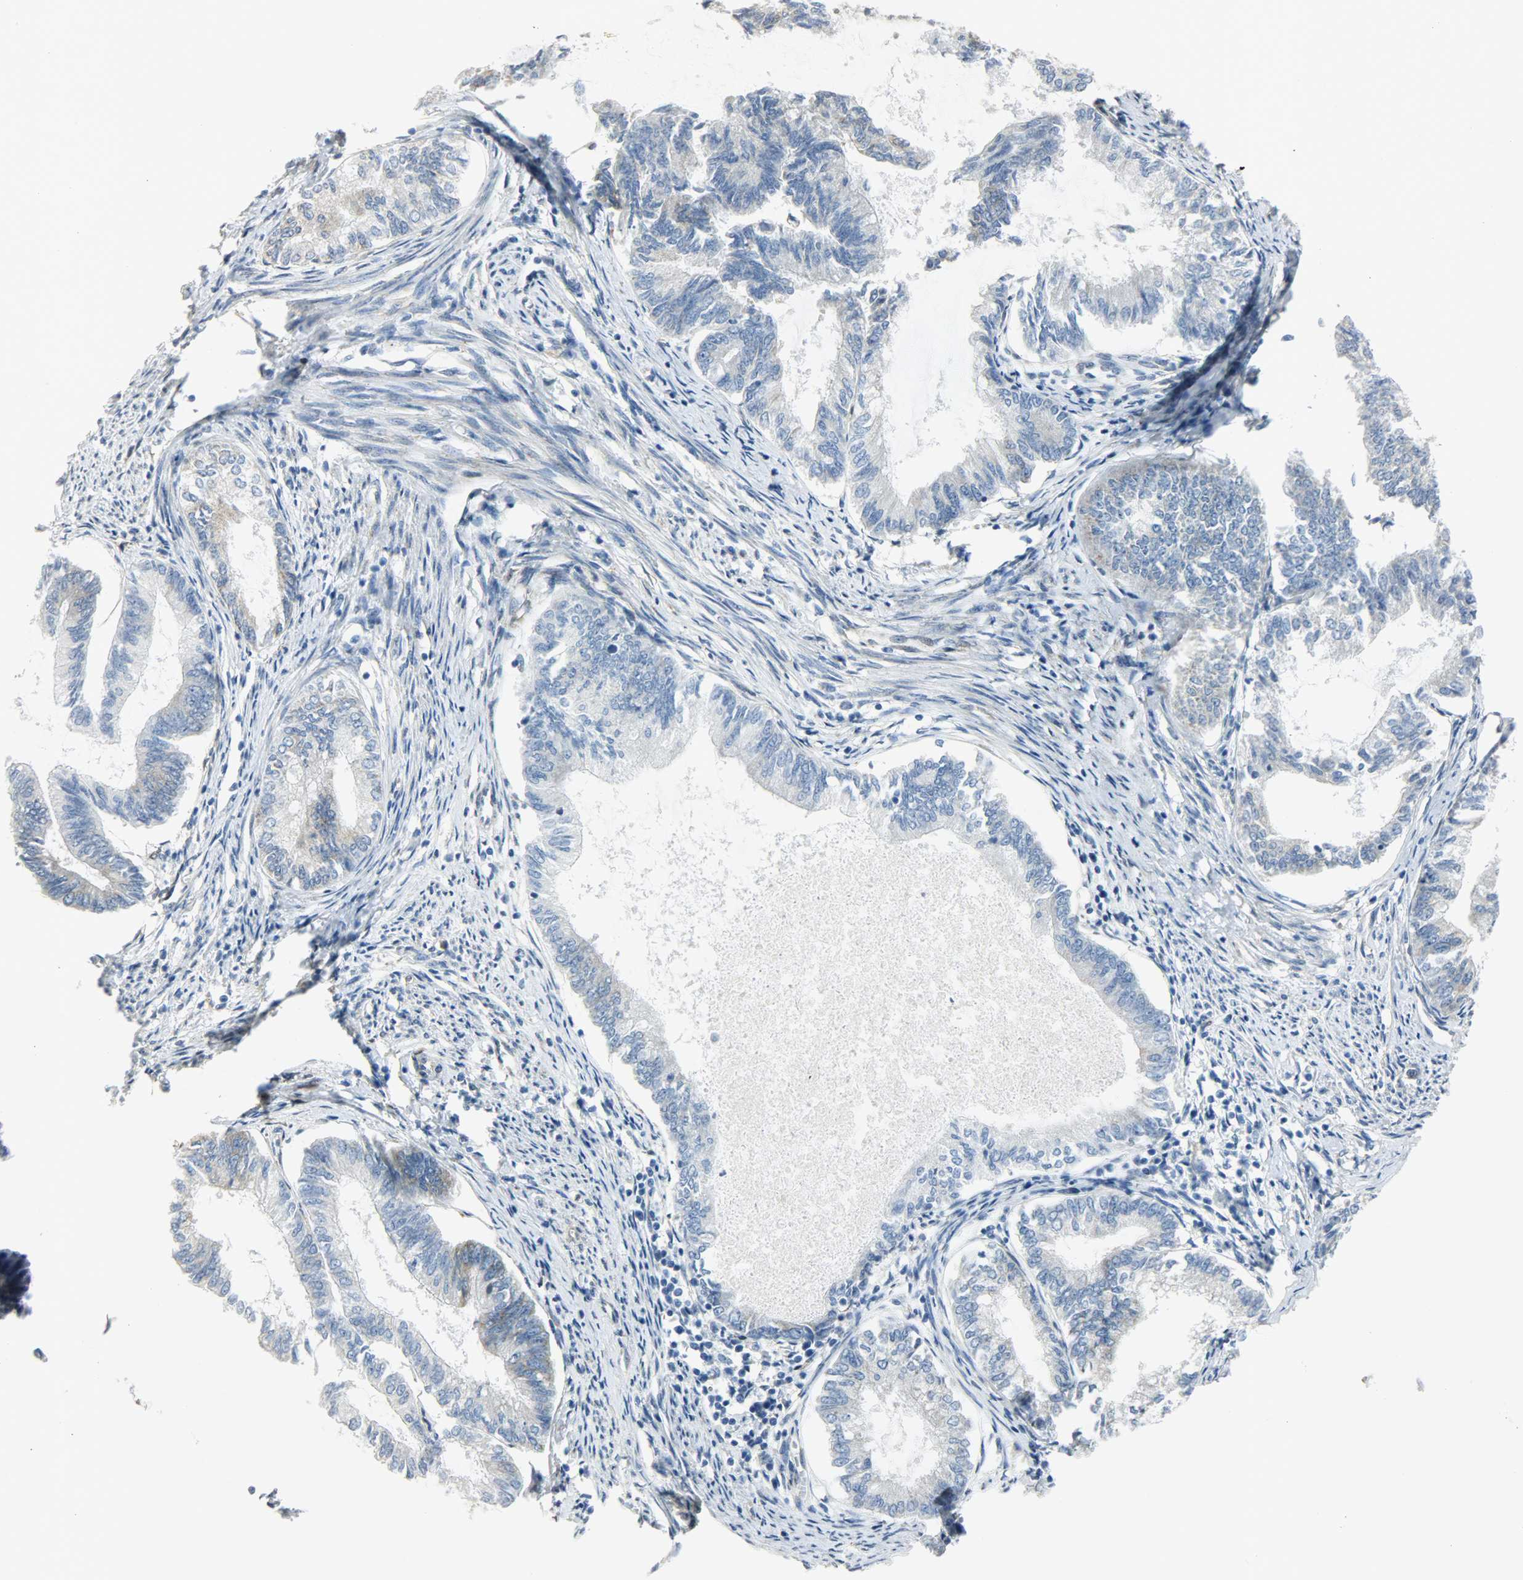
{"staining": {"intensity": "weak", "quantity": "25%-75%", "location": "cytoplasmic/membranous"}, "tissue": "endometrial cancer", "cell_type": "Tumor cells", "image_type": "cancer", "snomed": [{"axis": "morphology", "description": "Adenocarcinoma, NOS"}, {"axis": "topography", "description": "Endometrium"}], "caption": "IHC of human endometrial adenocarcinoma displays low levels of weak cytoplasmic/membranous expression in approximately 25%-75% of tumor cells.", "gene": "PKD2", "patient": {"sex": "female", "age": 86}}